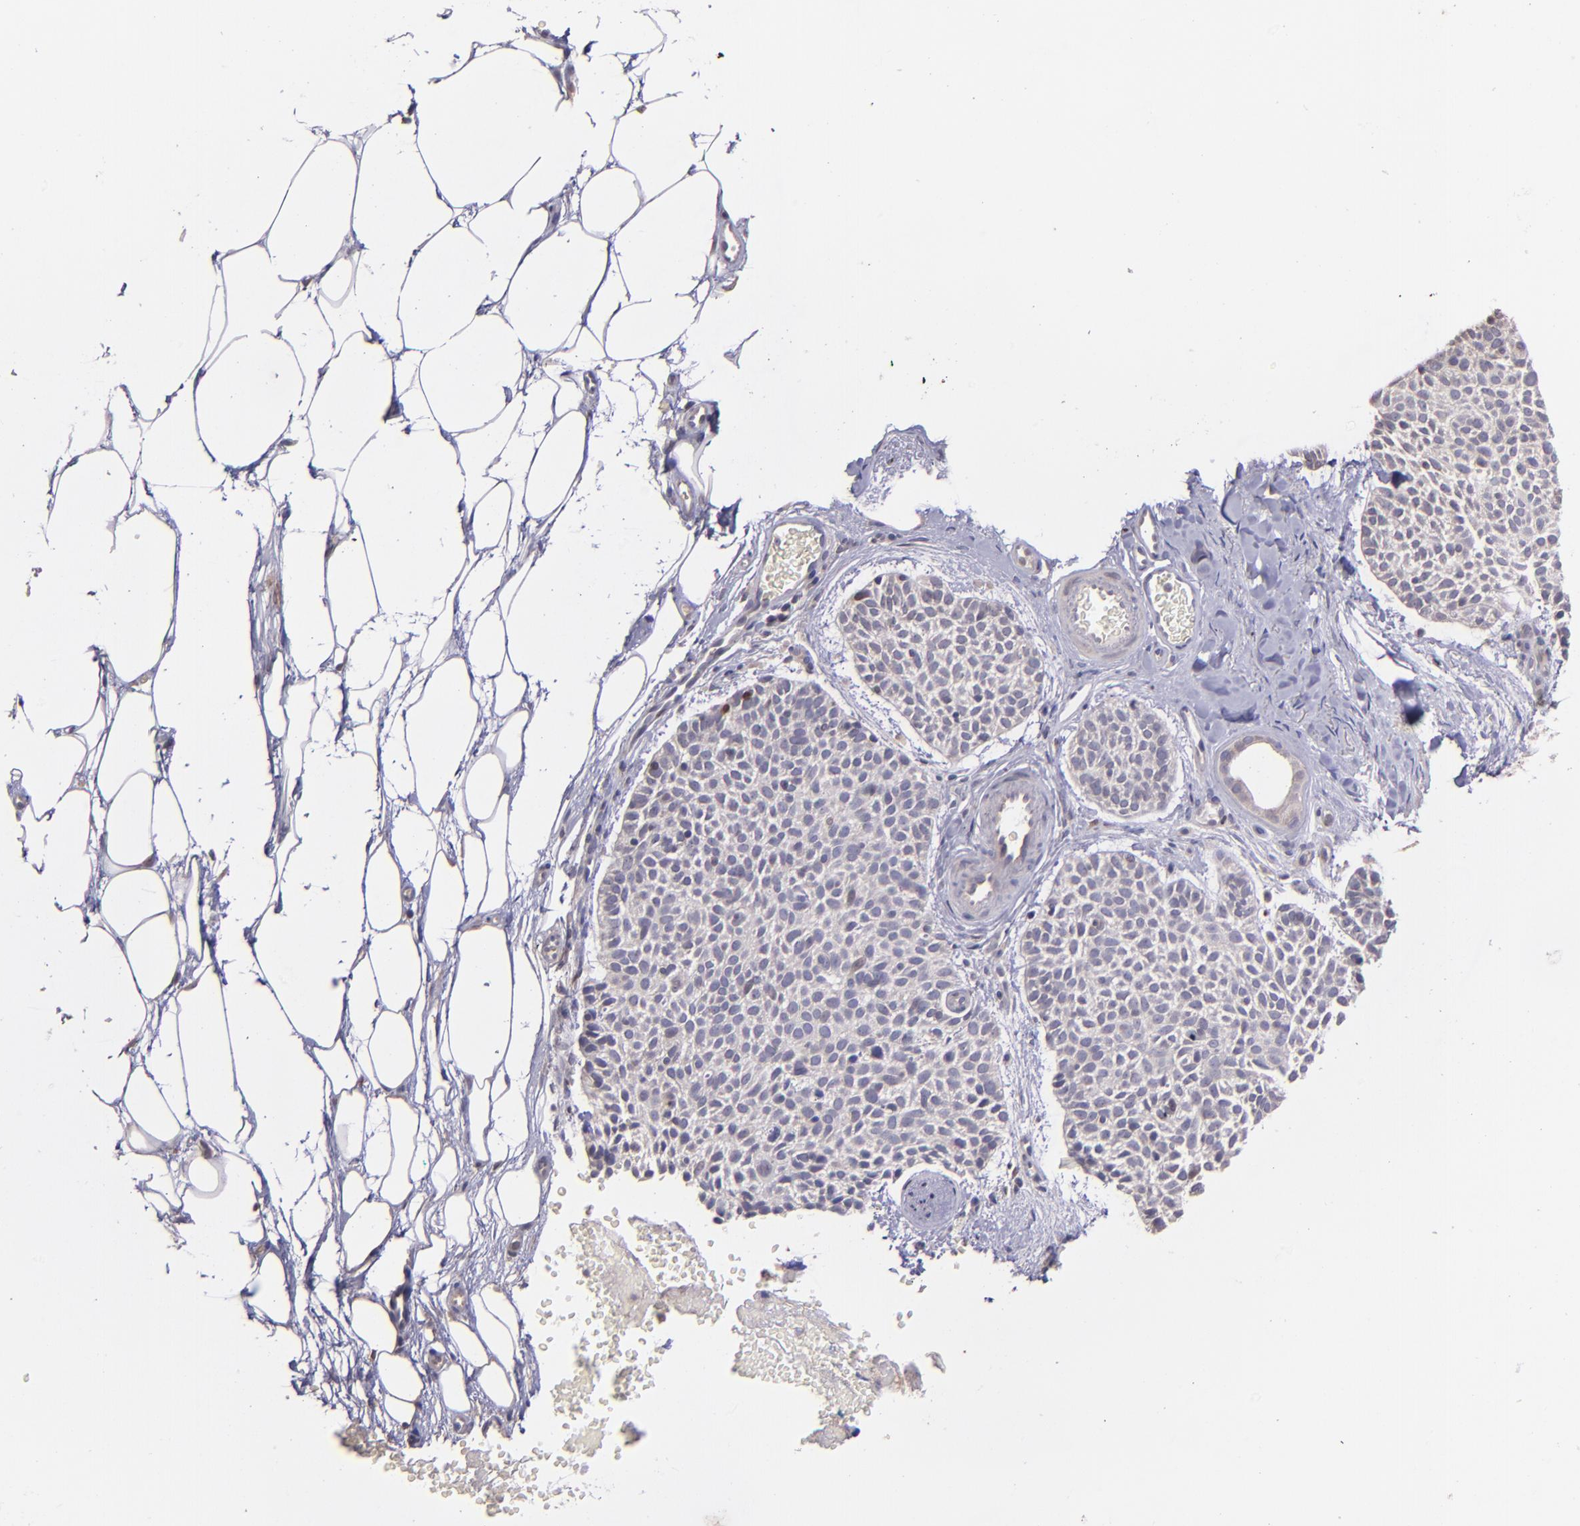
{"staining": {"intensity": "negative", "quantity": "none", "location": "none"}, "tissue": "skin cancer", "cell_type": "Tumor cells", "image_type": "cancer", "snomed": [{"axis": "morphology", "description": "Normal tissue, NOS"}, {"axis": "morphology", "description": "Basal cell carcinoma"}, {"axis": "topography", "description": "Skin"}], "caption": "A photomicrograph of skin cancer stained for a protein shows no brown staining in tumor cells.", "gene": "NUP62CL", "patient": {"sex": "female", "age": 70}}